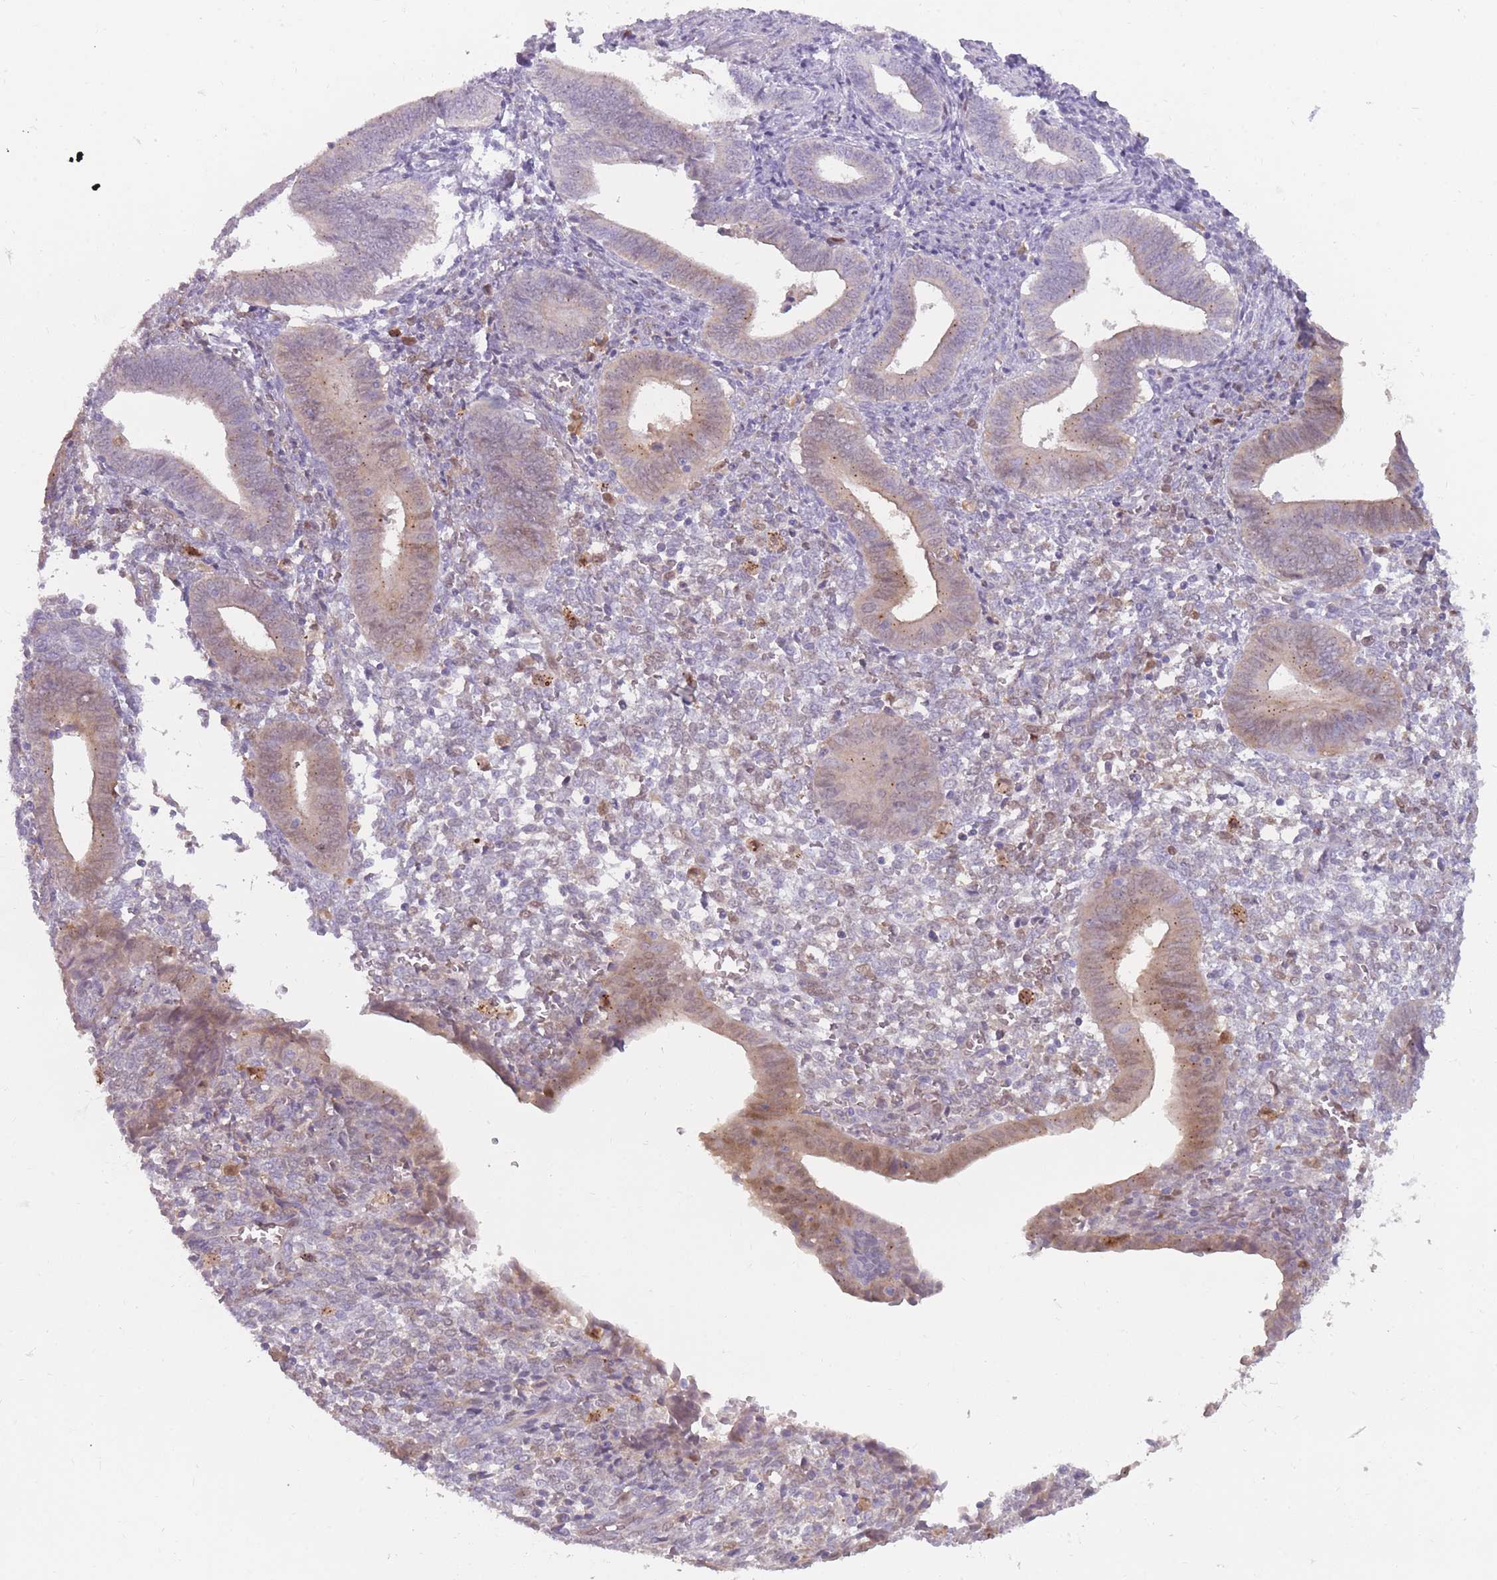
{"staining": {"intensity": "moderate", "quantity": "<25%", "location": "cytoplasmic/membranous"}, "tissue": "endometrium", "cell_type": "Cells in endometrial stroma", "image_type": "normal", "snomed": [{"axis": "morphology", "description": "Normal tissue, NOS"}, {"axis": "topography", "description": "Other"}, {"axis": "topography", "description": "Endometrium"}], "caption": "This histopathology image demonstrates immunohistochemistry staining of benign human endometrium, with low moderate cytoplasmic/membranous positivity in approximately <25% of cells in endometrial stroma.", "gene": "LGALS9B", "patient": {"sex": "female", "age": 44}}